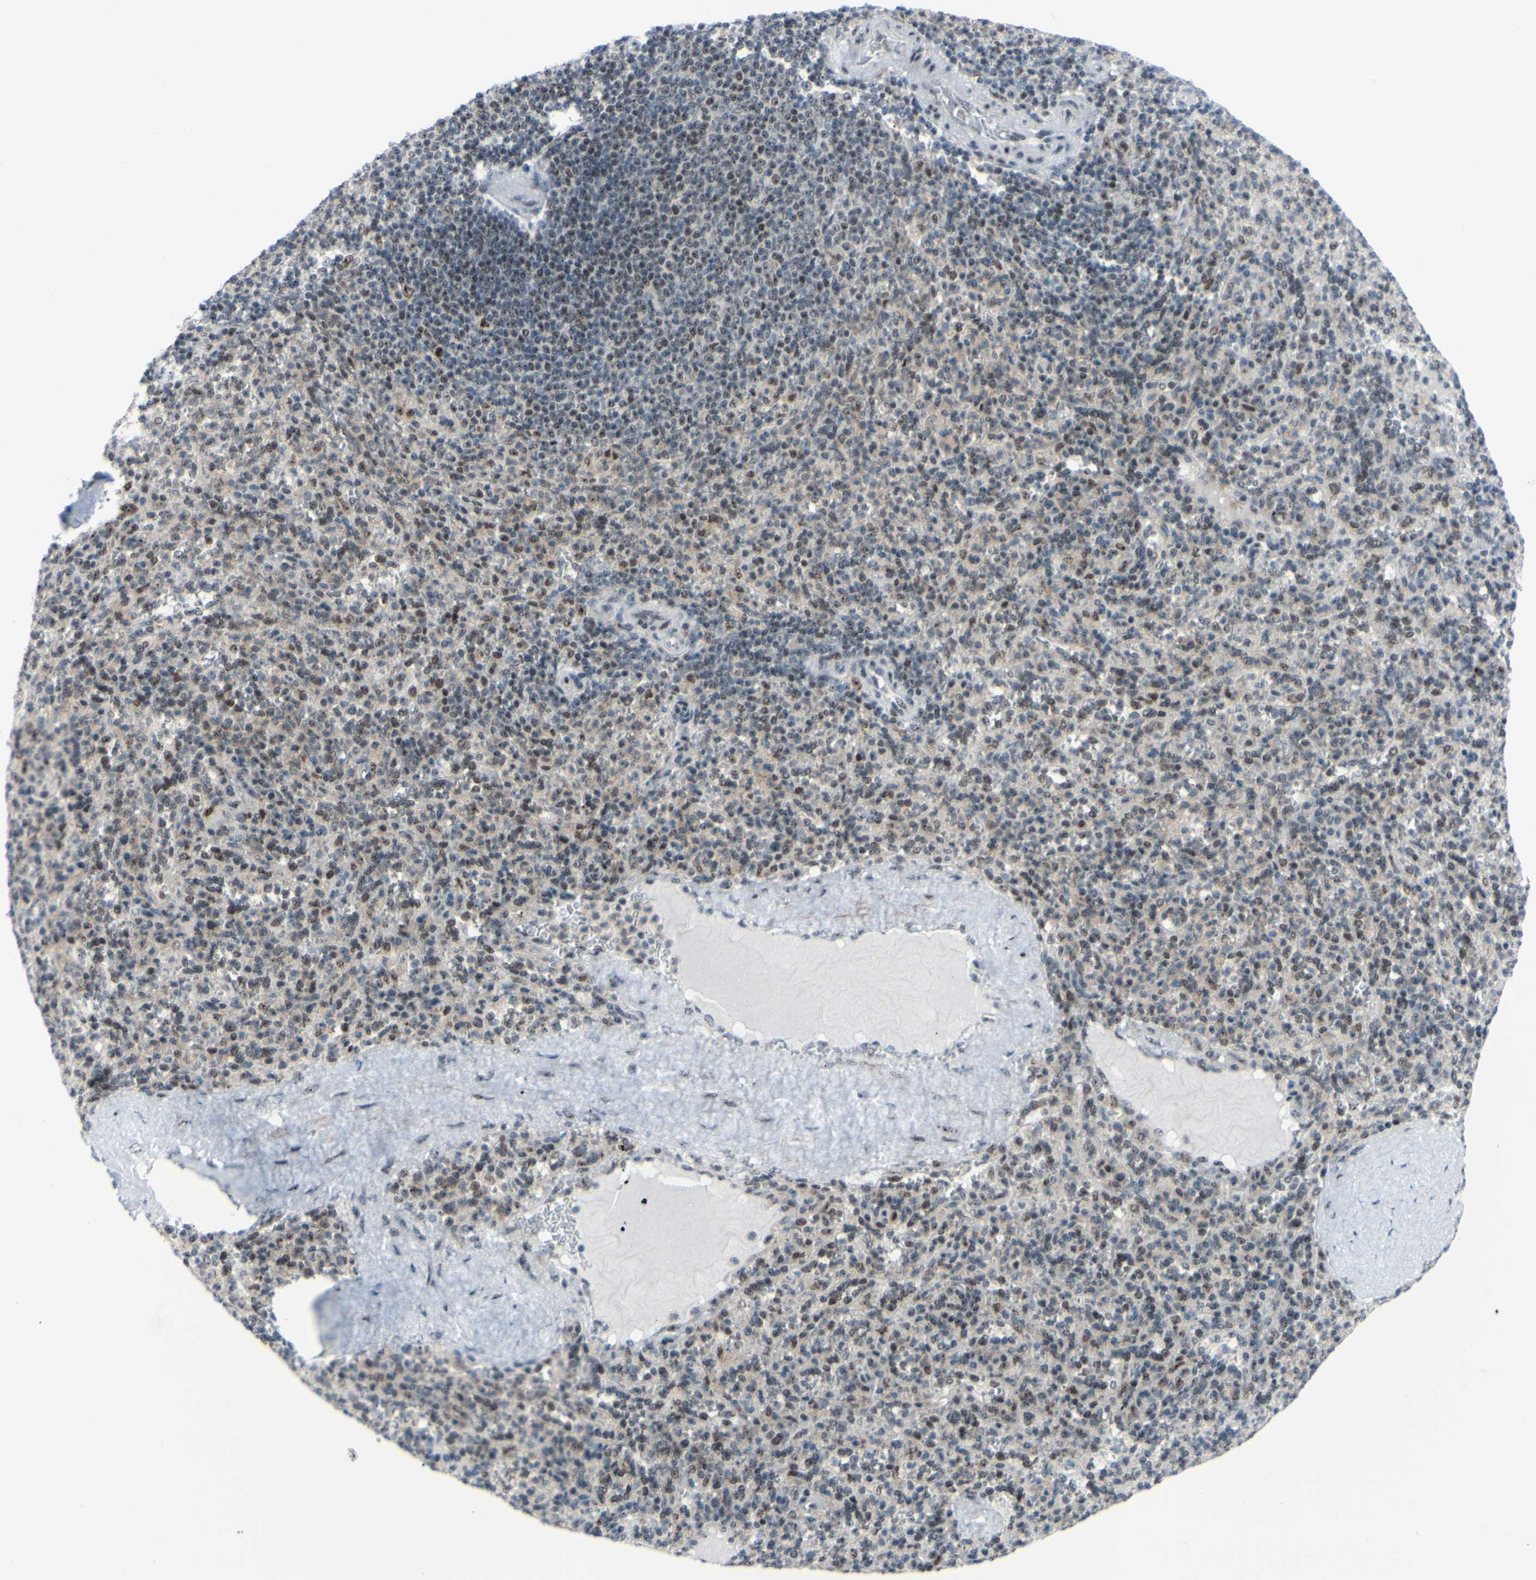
{"staining": {"intensity": "weak", "quantity": "25%-75%", "location": "nuclear"}, "tissue": "spleen", "cell_type": "Cells in red pulp", "image_type": "normal", "snomed": [{"axis": "morphology", "description": "Normal tissue, NOS"}, {"axis": "topography", "description": "Spleen"}], "caption": "Weak nuclear expression is seen in approximately 25%-75% of cells in red pulp in unremarkable spleen.", "gene": "POLR1A", "patient": {"sex": "male", "age": 36}}